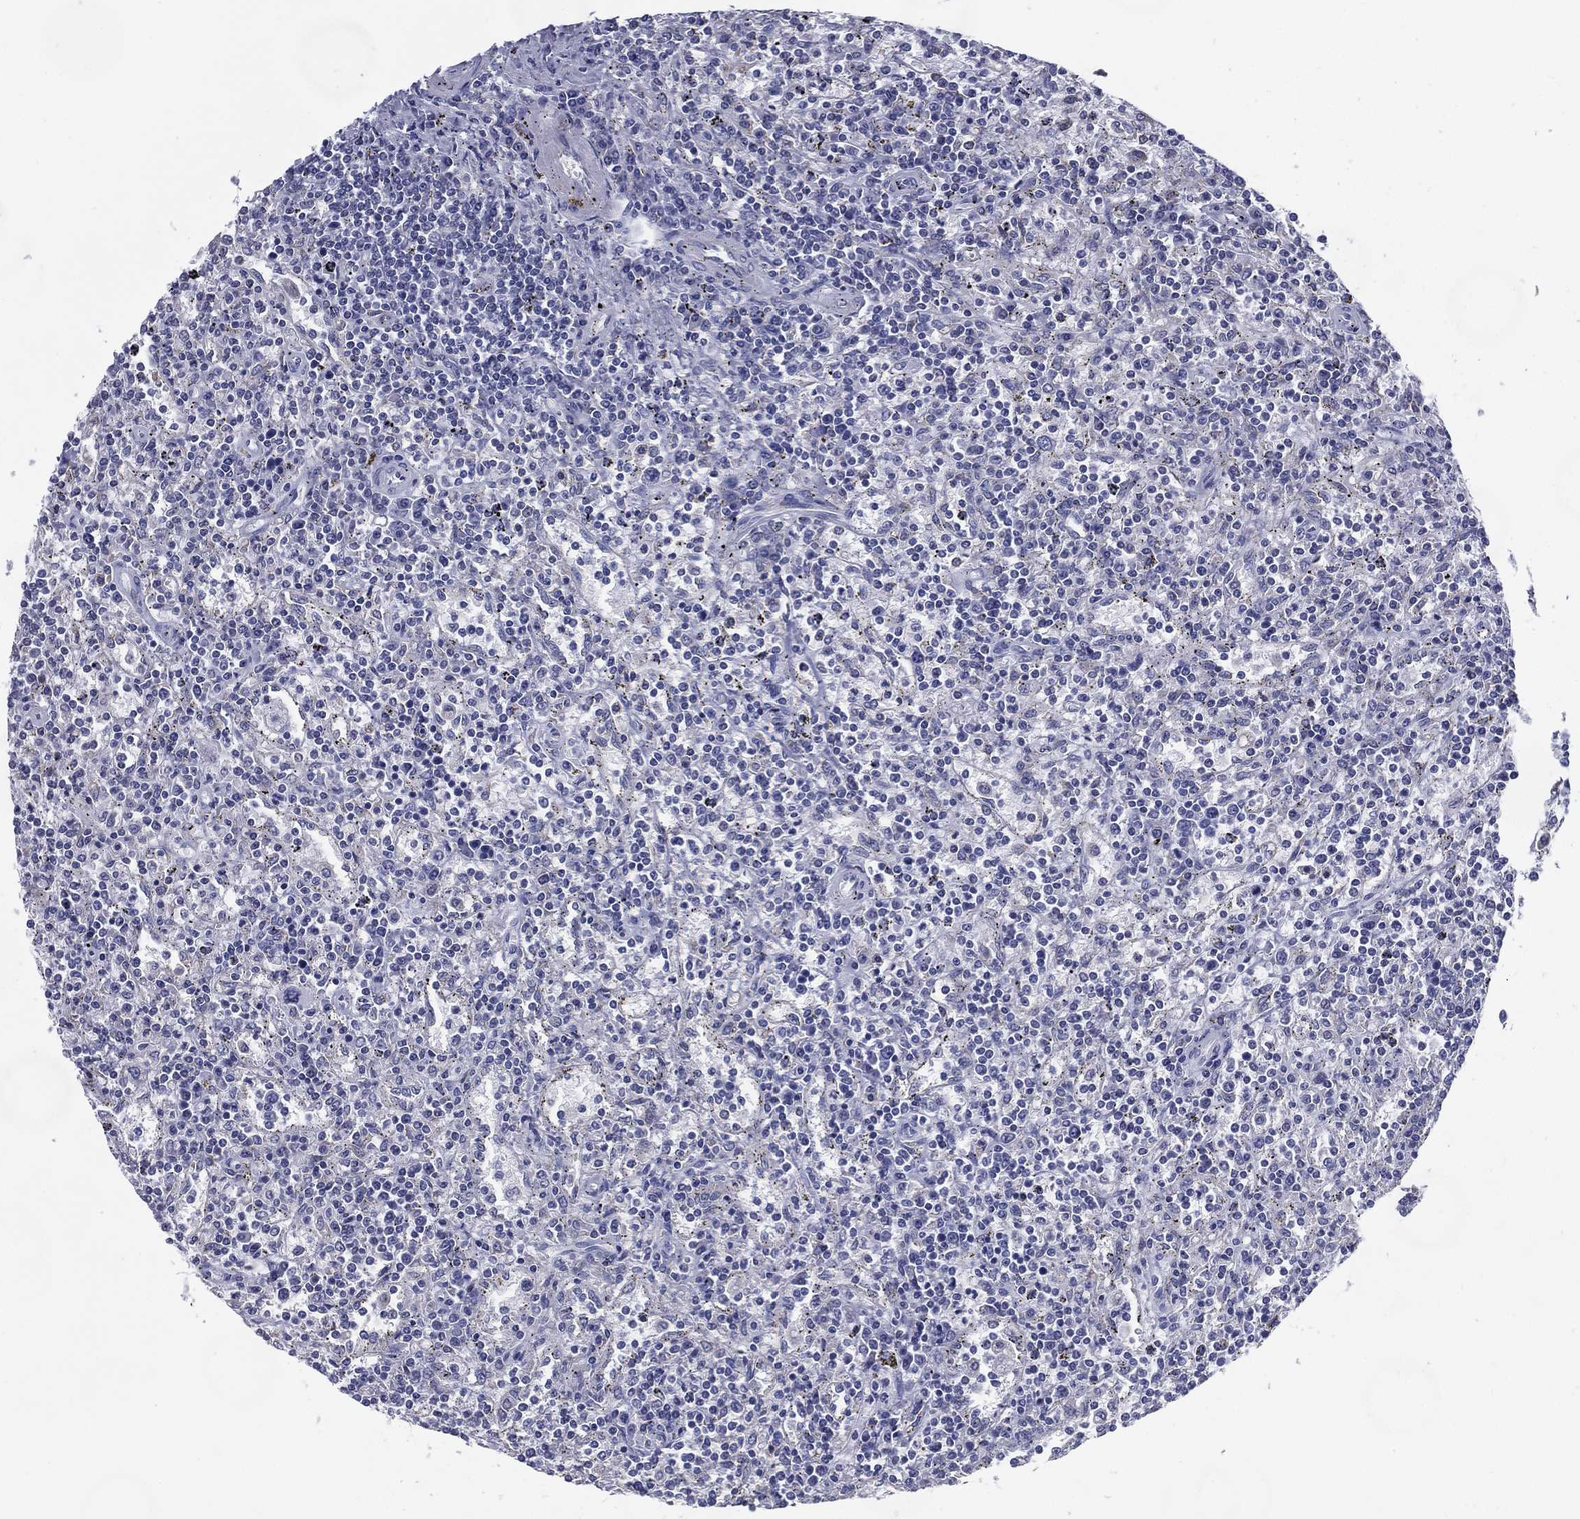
{"staining": {"intensity": "negative", "quantity": "none", "location": "none"}, "tissue": "lymphoma", "cell_type": "Tumor cells", "image_type": "cancer", "snomed": [{"axis": "morphology", "description": "Malignant lymphoma, non-Hodgkin's type, Low grade"}, {"axis": "topography", "description": "Spleen"}], "caption": "Protein analysis of lymphoma displays no significant positivity in tumor cells. (Stains: DAB (3,3'-diaminobenzidine) IHC with hematoxylin counter stain, Microscopy: brightfield microscopy at high magnification).", "gene": "C19orf18", "patient": {"sex": "male", "age": 62}}